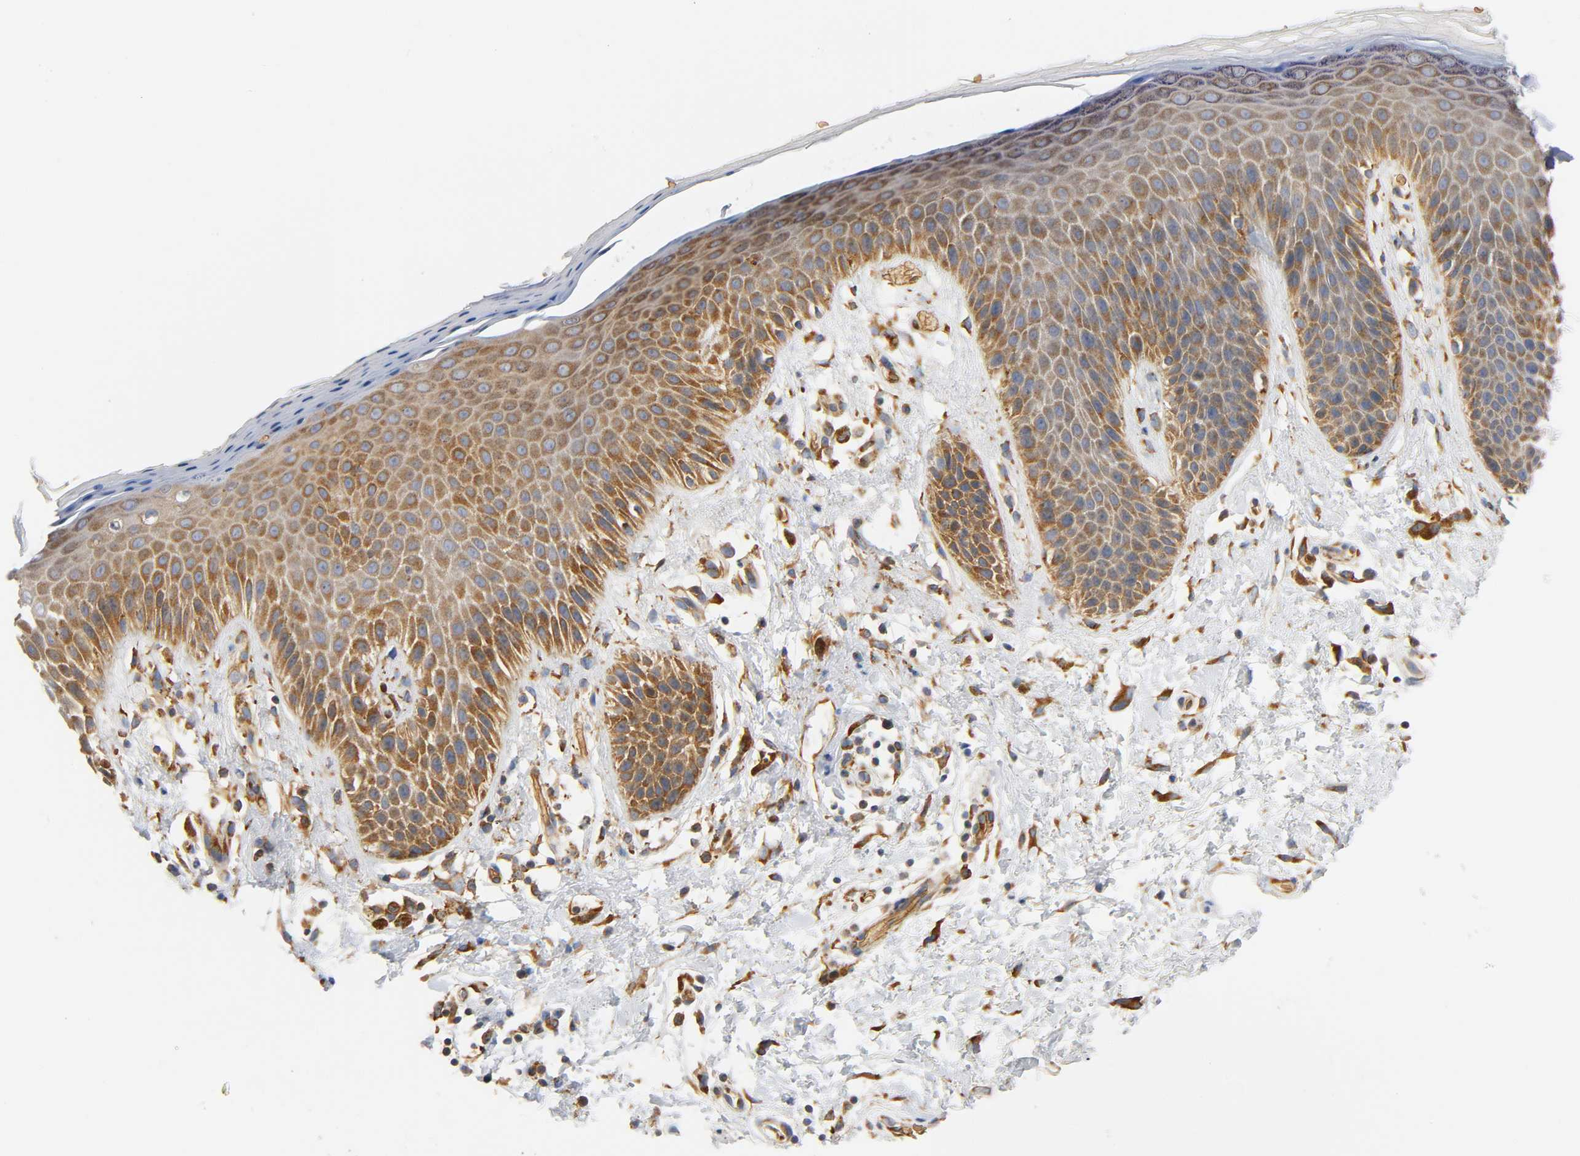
{"staining": {"intensity": "moderate", "quantity": ">75%", "location": "cytoplasmic/membranous"}, "tissue": "skin", "cell_type": "Epidermal cells", "image_type": "normal", "snomed": [{"axis": "morphology", "description": "Normal tissue, NOS"}, {"axis": "topography", "description": "Anal"}], "caption": "High-power microscopy captured an IHC histopathology image of unremarkable skin, revealing moderate cytoplasmic/membranous staining in about >75% of epidermal cells.", "gene": "UCKL1", "patient": {"sex": "female", "age": 46}}